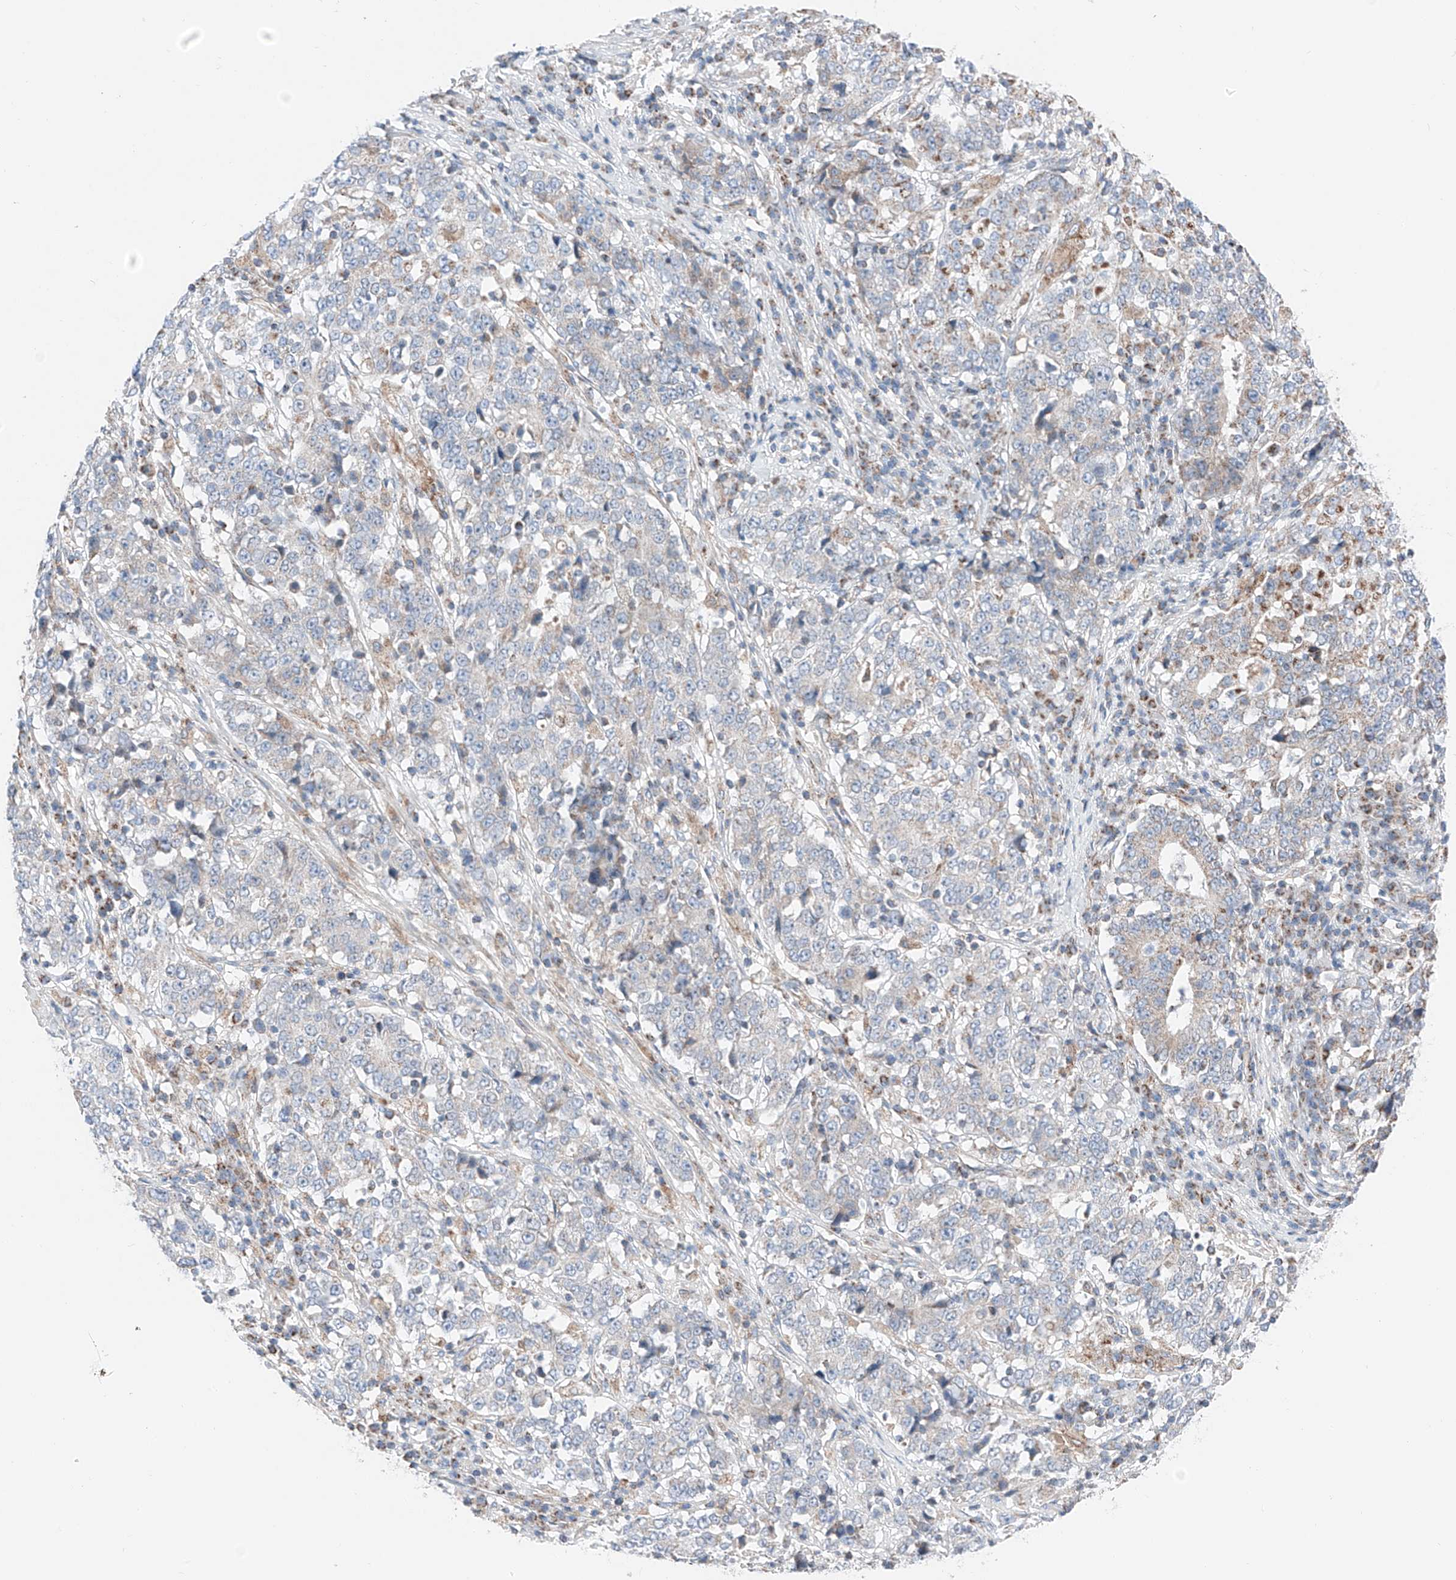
{"staining": {"intensity": "weak", "quantity": "<25%", "location": "cytoplasmic/membranous"}, "tissue": "stomach cancer", "cell_type": "Tumor cells", "image_type": "cancer", "snomed": [{"axis": "morphology", "description": "Adenocarcinoma, NOS"}, {"axis": "topography", "description": "Stomach"}], "caption": "Immunohistochemistry (IHC) micrograph of human stomach cancer (adenocarcinoma) stained for a protein (brown), which shows no positivity in tumor cells. (DAB immunohistochemistry (IHC) visualized using brightfield microscopy, high magnification).", "gene": "MRAP", "patient": {"sex": "male", "age": 59}}